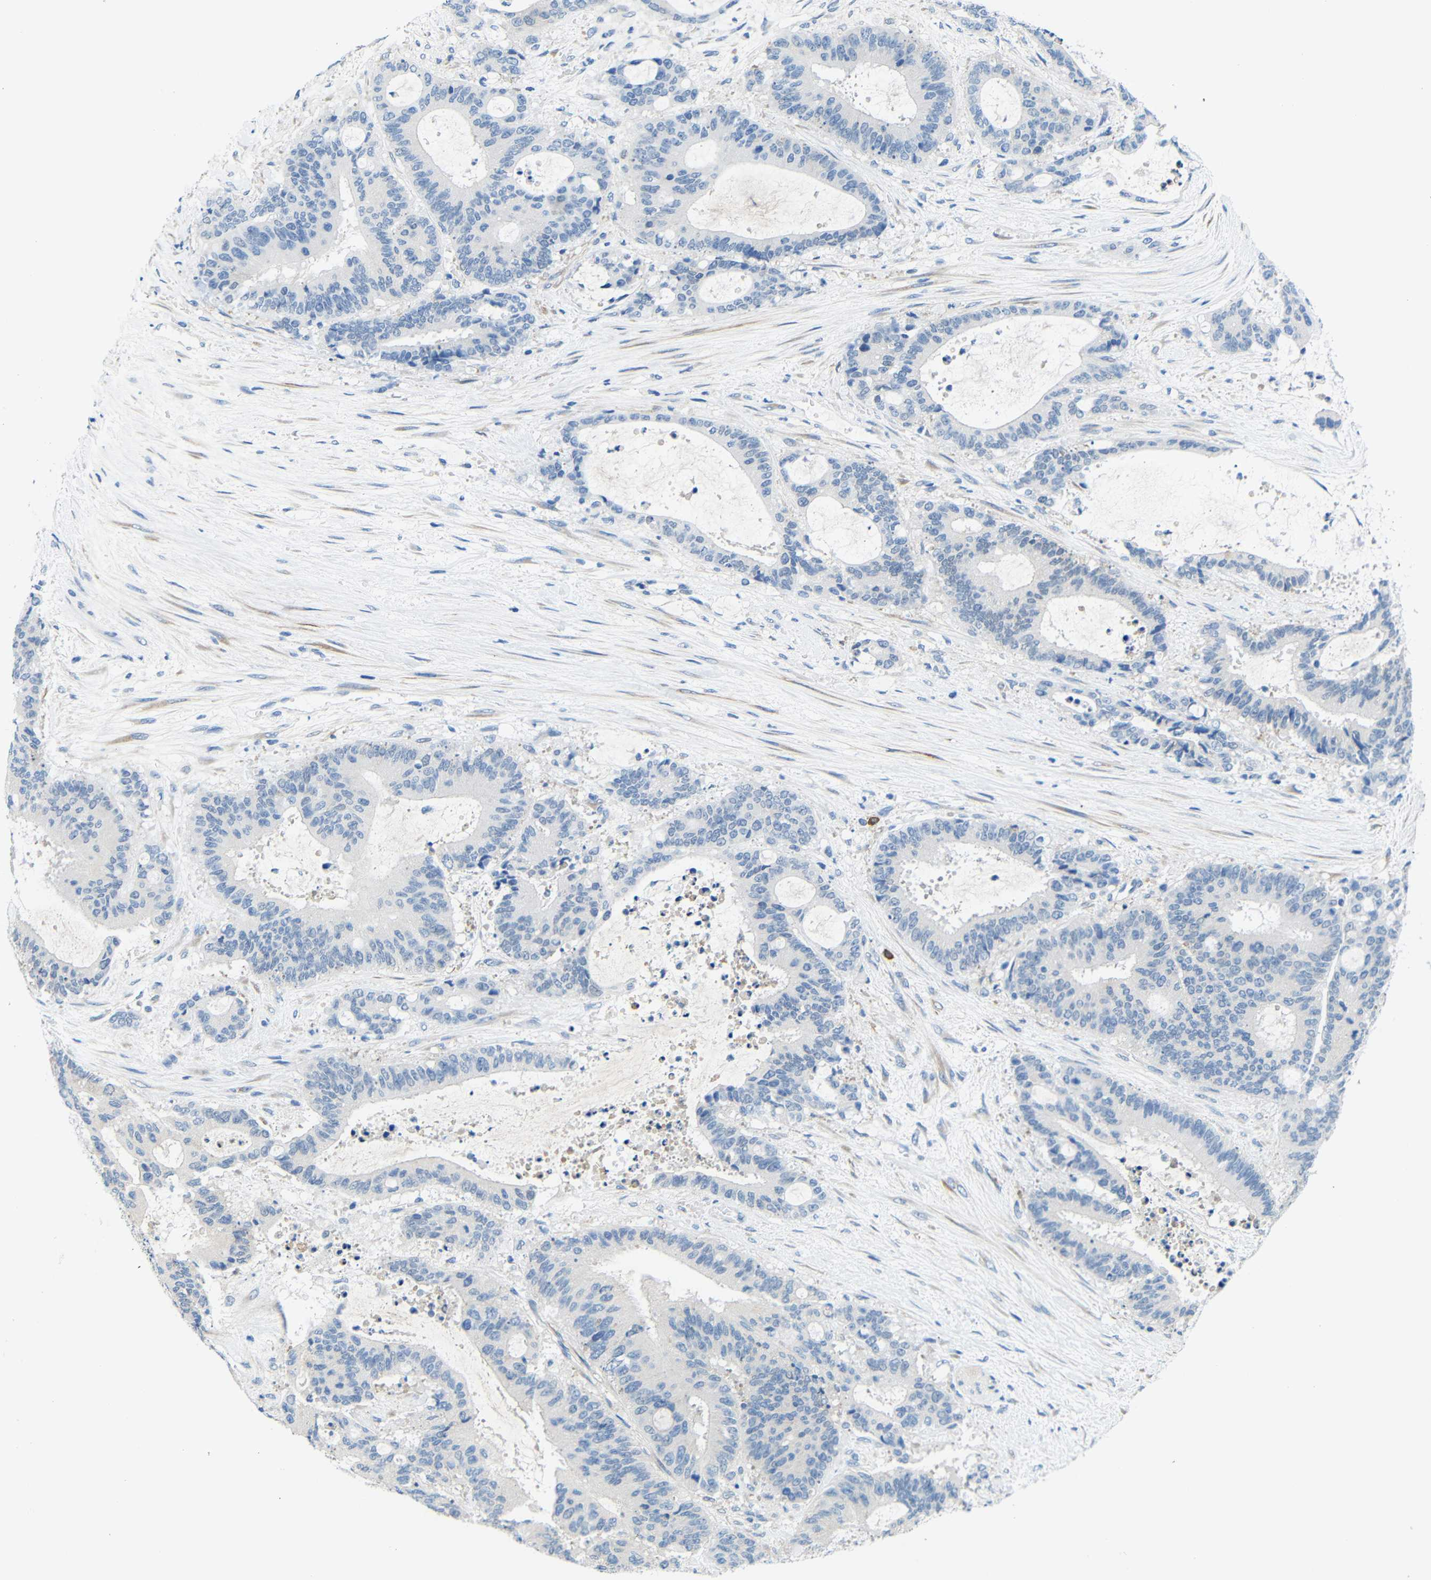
{"staining": {"intensity": "negative", "quantity": "none", "location": "none"}, "tissue": "liver cancer", "cell_type": "Tumor cells", "image_type": "cancer", "snomed": [{"axis": "morphology", "description": "Normal tissue, NOS"}, {"axis": "morphology", "description": "Cholangiocarcinoma"}, {"axis": "topography", "description": "Liver"}, {"axis": "topography", "description": "Peripheral nerve tissue"}], "caption": "Tumor cells show no significant protein staining in liver cancer.", "gene": "NEGR1", "patient": {"sex": "female", "age": 73}}